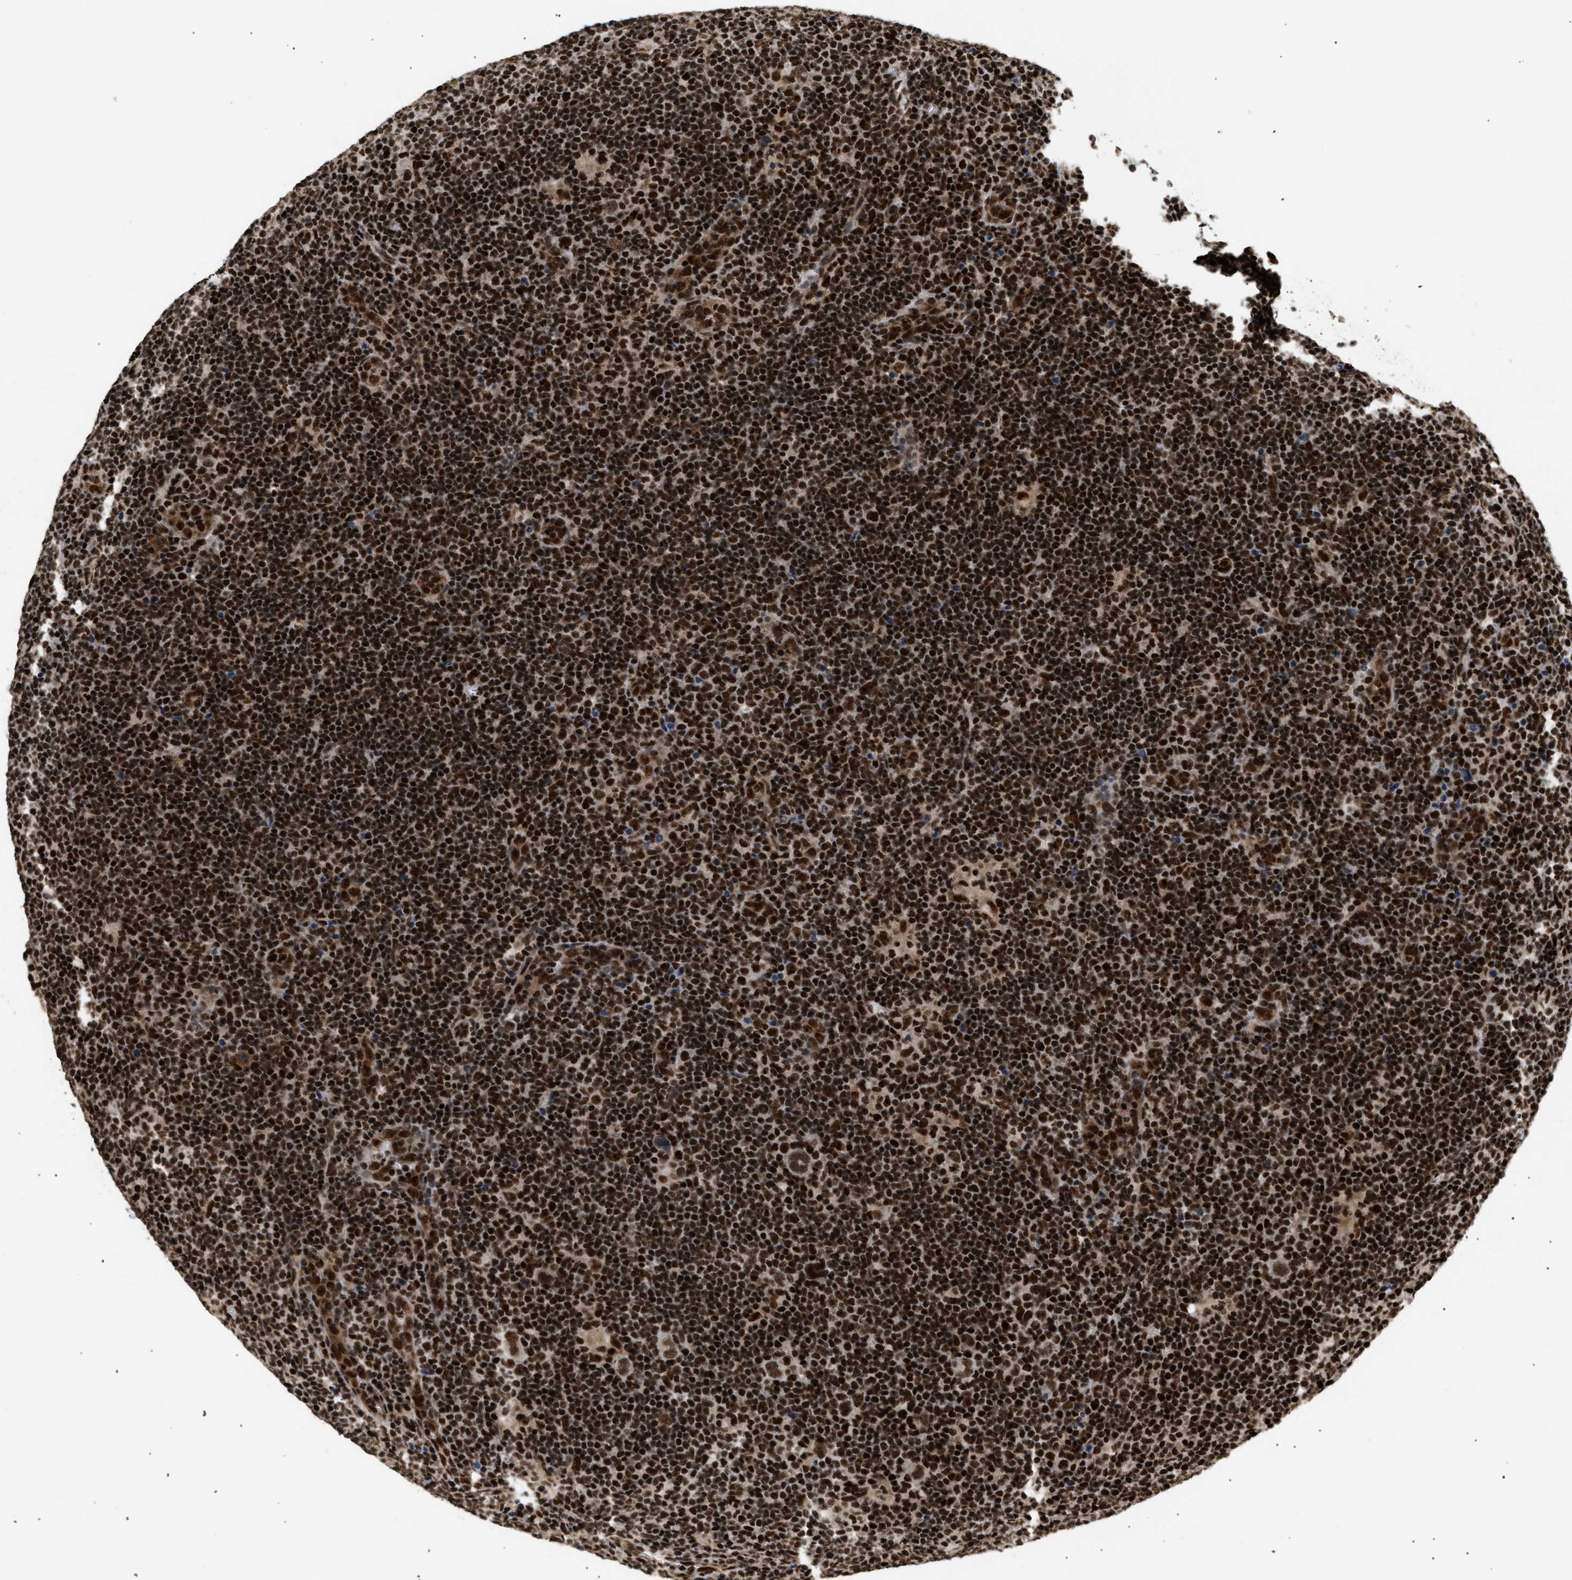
{"staining": {"intensity": "strong", "quantity": ">75%", "location": "nuclear"}, "tissue": "lymphoma", "cell_type": "Tumor cells", "image_type": "cancer", "snomed": [{"axis": "morphology", "description": "Hodgkin's disease, NOS"}, {"axis": "topography", "description": "Lymph node"}], "caption": "Approximately >75% of tumor cells in human lymphoma exhibit strong nuclear protein expression as visualized by brown immunohistochemical staining.", "gene": "RBM5", "patient": {"sex": "female", "age": 57}}